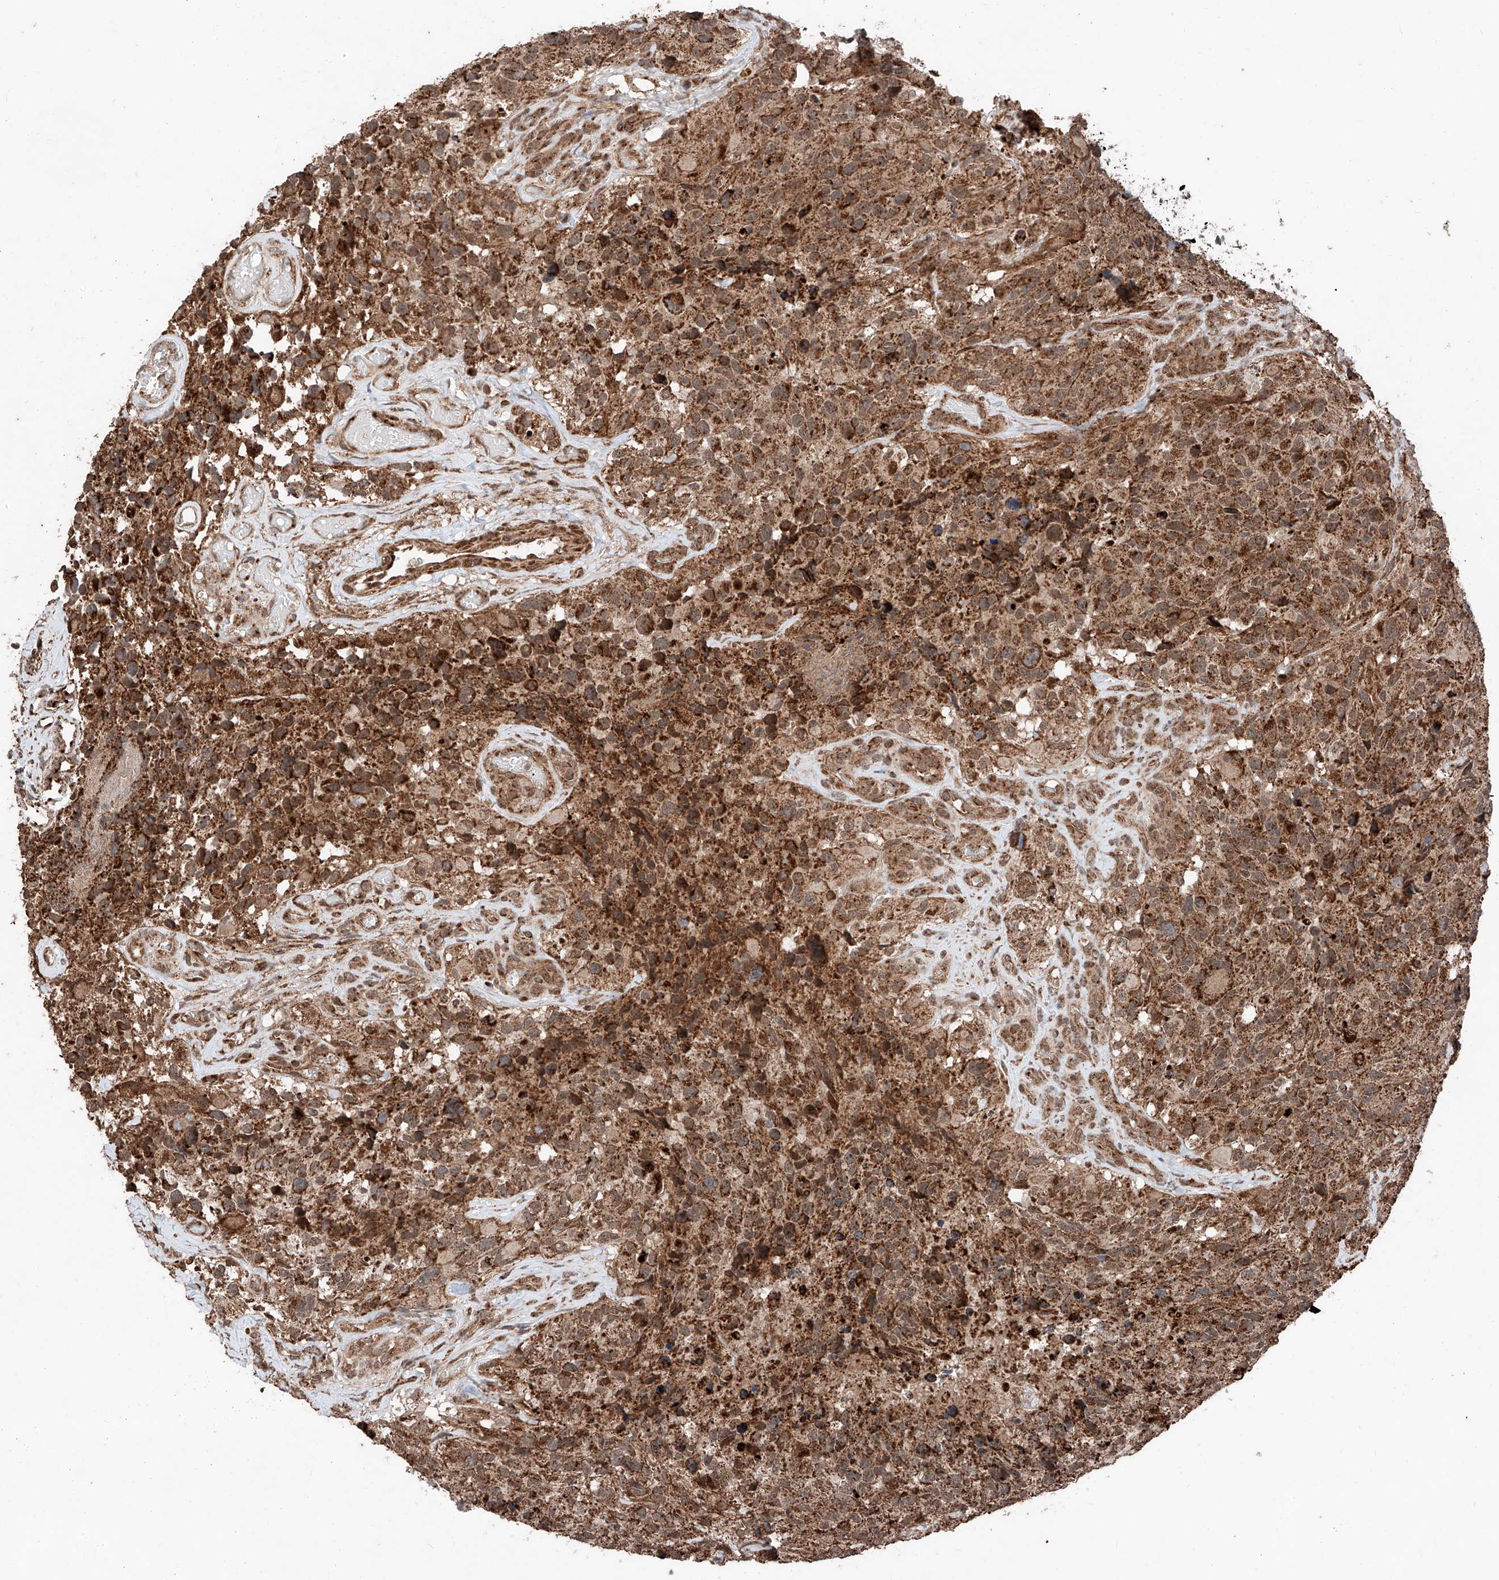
{"staining": {"intensity": "strong", "quantity": ">75%", "location": "cytoplasmic/membranous"}, "tissue": "glioma", "cell_type": "Tumor cells", "image_type": "cancer", "snomed": [{"axis": "morphology", "description": "Glioma, malignant, High grade"}, {"axis": "topography", "description": "Brain"}], "caption": "This is a micrograph of immunohistochemistry staining of malignant glioma (high-grade), which shows strong positivity in the cytoplasmic/membranous of tumor cells.", "gene": "ZSCAN29", "patient": {"sex": "male", "age": 69}}